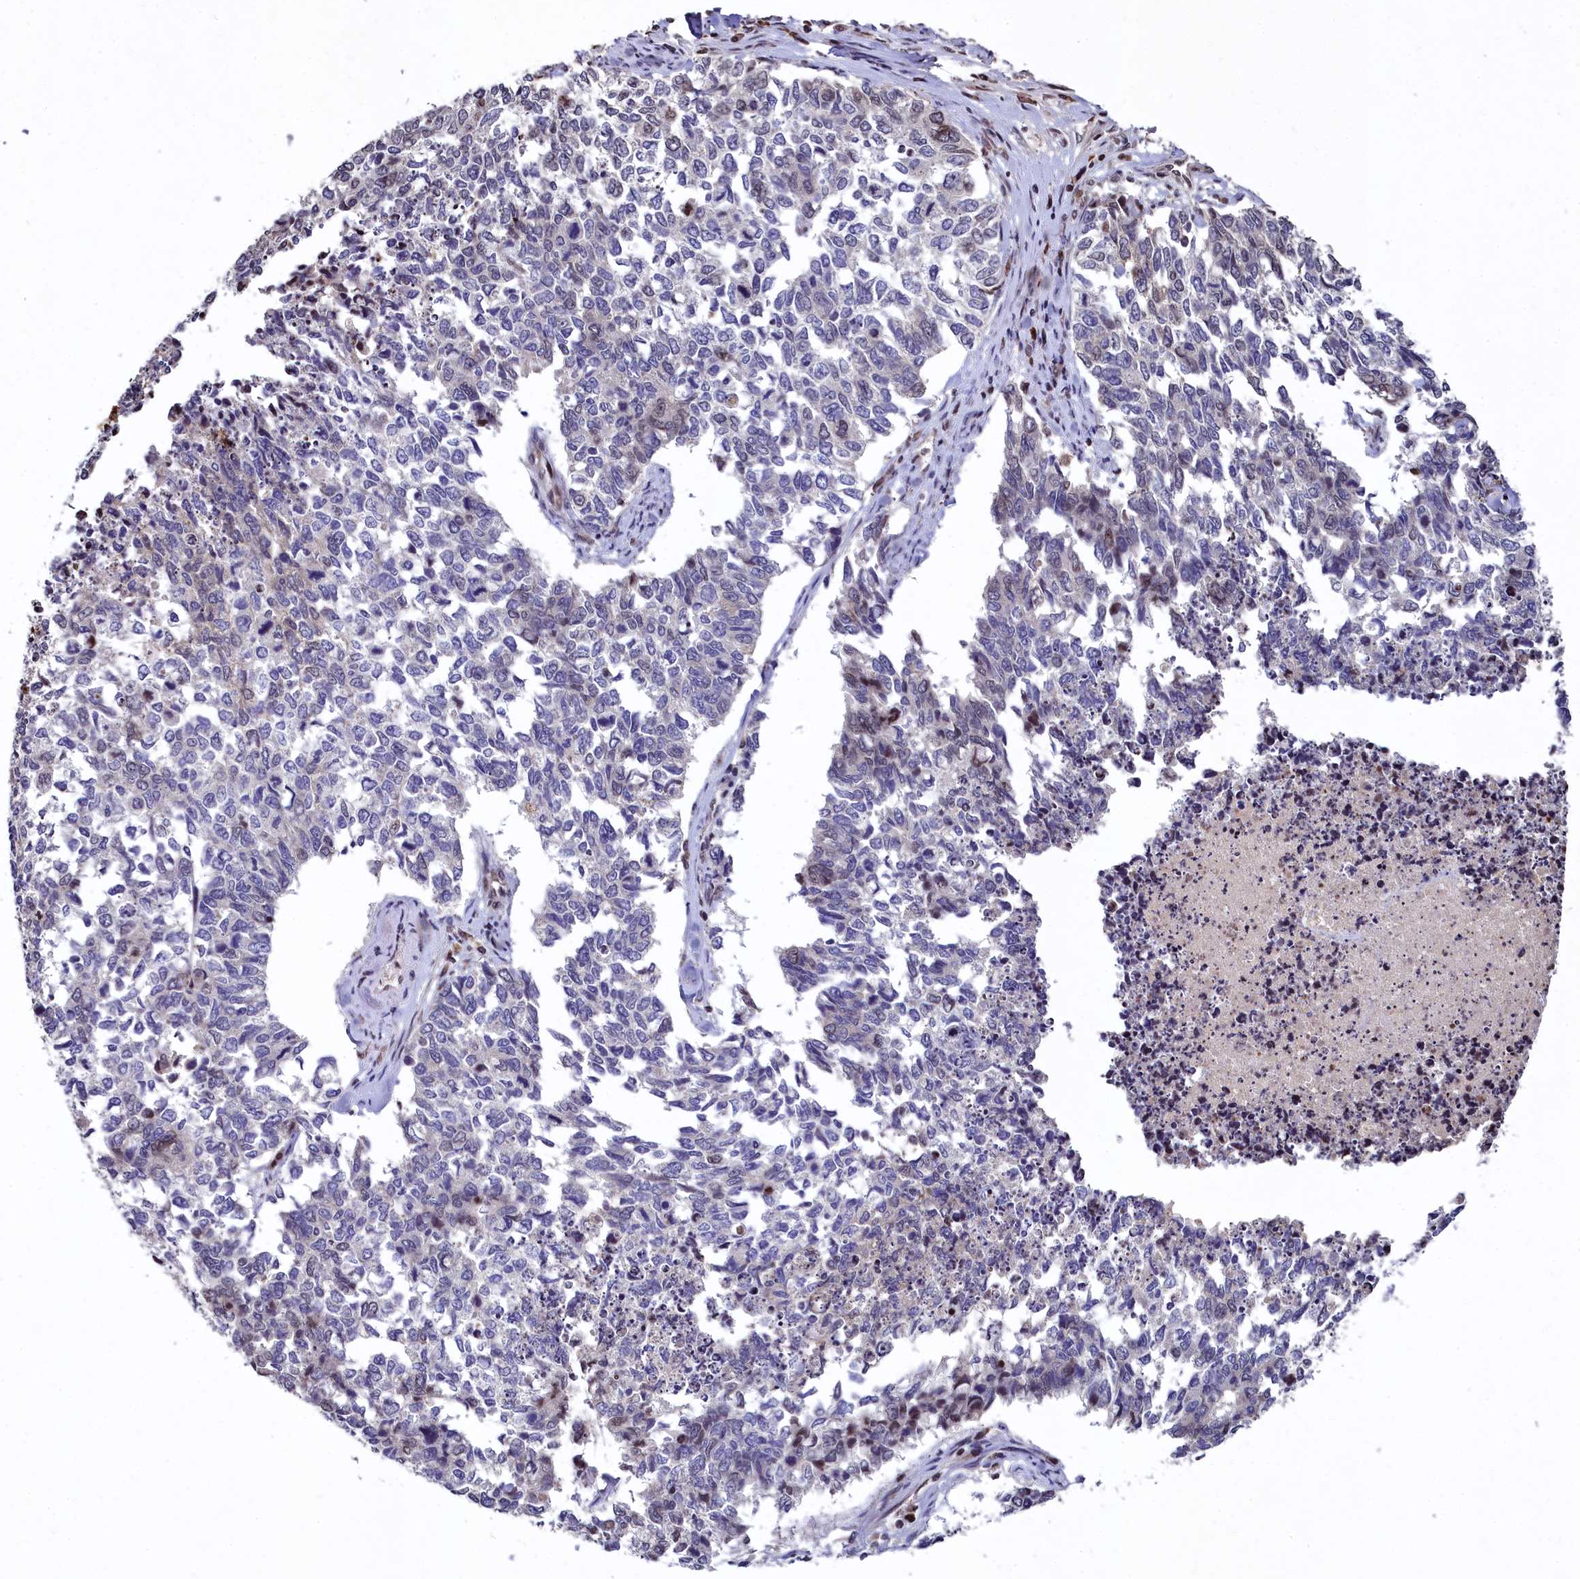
{"staining": {"intensity": "negative", "quantity": "none", "location": "none"}, "tissue": "cervical cancer", "cell_type": "Tumor cells", "image_type": "cancer", "snomed": [{"axis": "morphology", "description": "Squamous cell carcinoma, NOS"}, {"axis": "topography", "description": "Cervix"}], "caption": "Tumor cells show no significant staining in cervical cancer (squamous cell carcinoma). The staining is performed using DAB brown chromogen with nuclei counter-stained in using hematoxylin.", "gene": "FAM217B", "patient": {"sex": "female", "age": 63}}